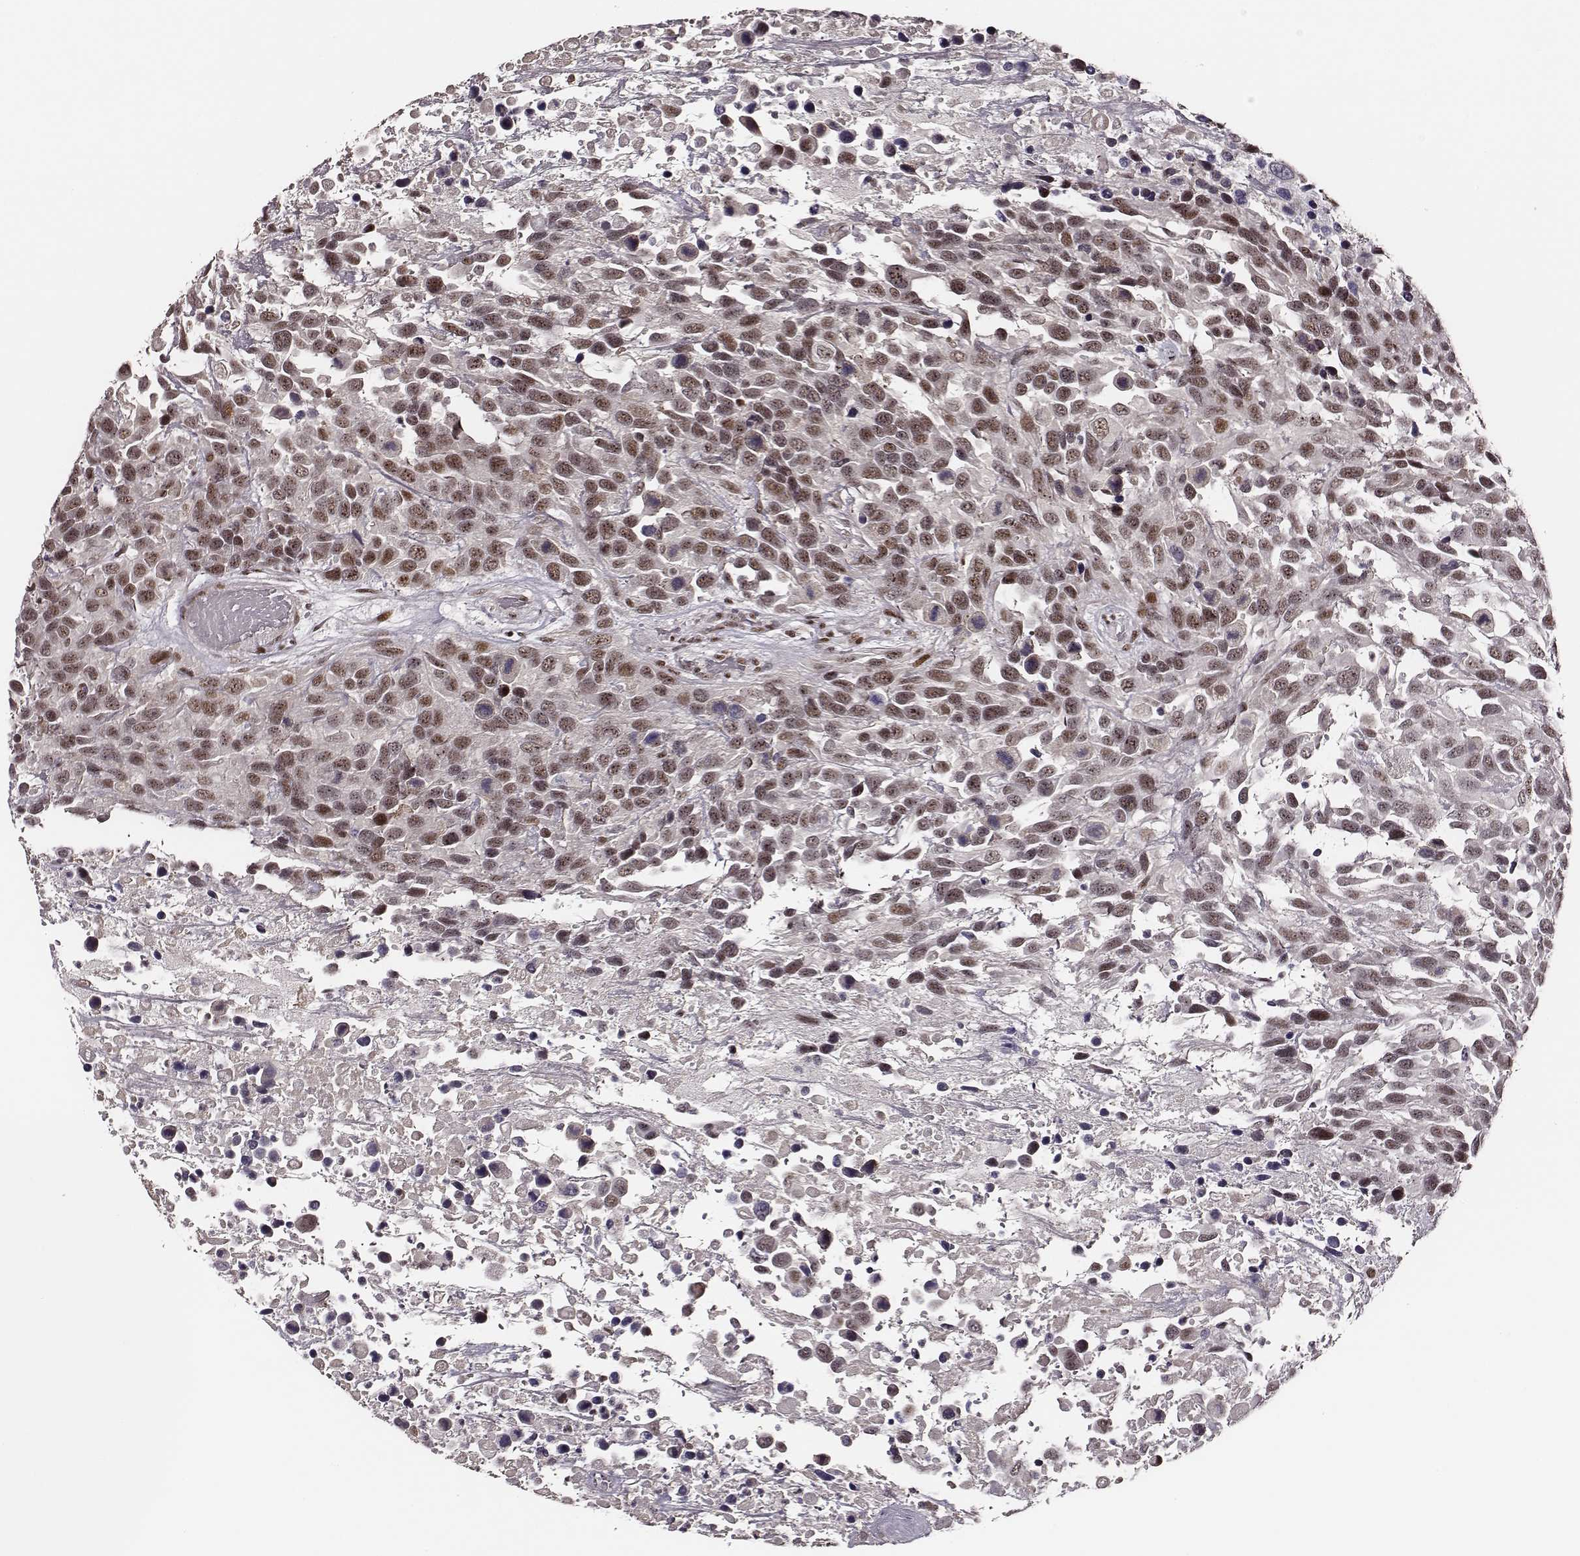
{"staining": {"intensity": "moderate", "quantity": ">75%", "location": "nuclear"}, "tissue": "urothelial cancer", "cell_type": "Tumor cells", "image_type": "cancer", "snomed": [{"axis": "morphology", "description": "Urothelial carcinoma, High grade"}, {"axis": "topography", "description": "Urinary bladder"}], "caption": "Protein analysis of urothelial carcinoma (high-grade) tissue shows moderate nuclear expression in about >75% of tumor cells.", "gene": "PPARA", "patient": {"sex": "female", "age": 70}}